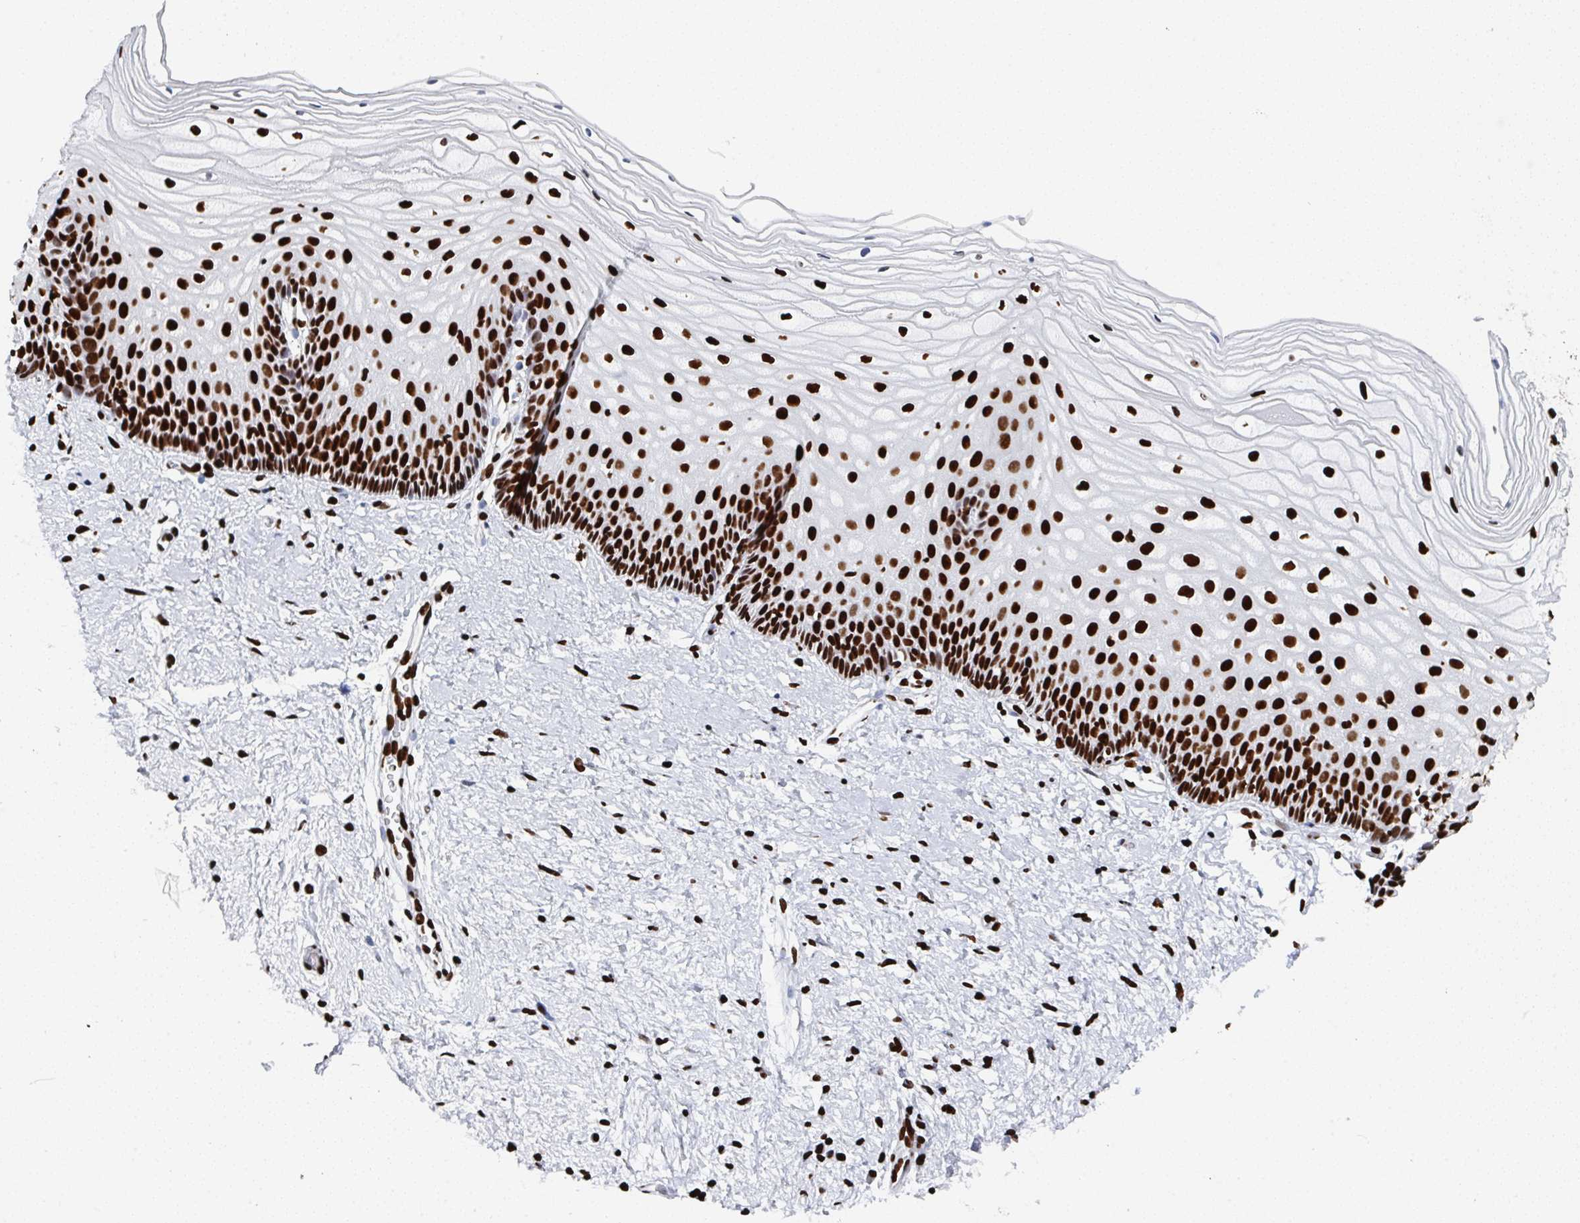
{"staining": {"intensity": "strong", "quantity": ">75%", "location": "nuclear"}, "tissue": "cervix", "cell_type": "Glandular cells", "image_type": "normal", "snomed": [{"axis": "morphology", "description": "Normal tissue, NOS"}, {"axis": "topography", "description": "Cervix"}], "caption": "Glandular cells exhibit high levels of strong nuclear expression in approximately >75% of cells in benign cervix.", "gene": "GAR1", "patient": {"sex": "female", "age": 36}}